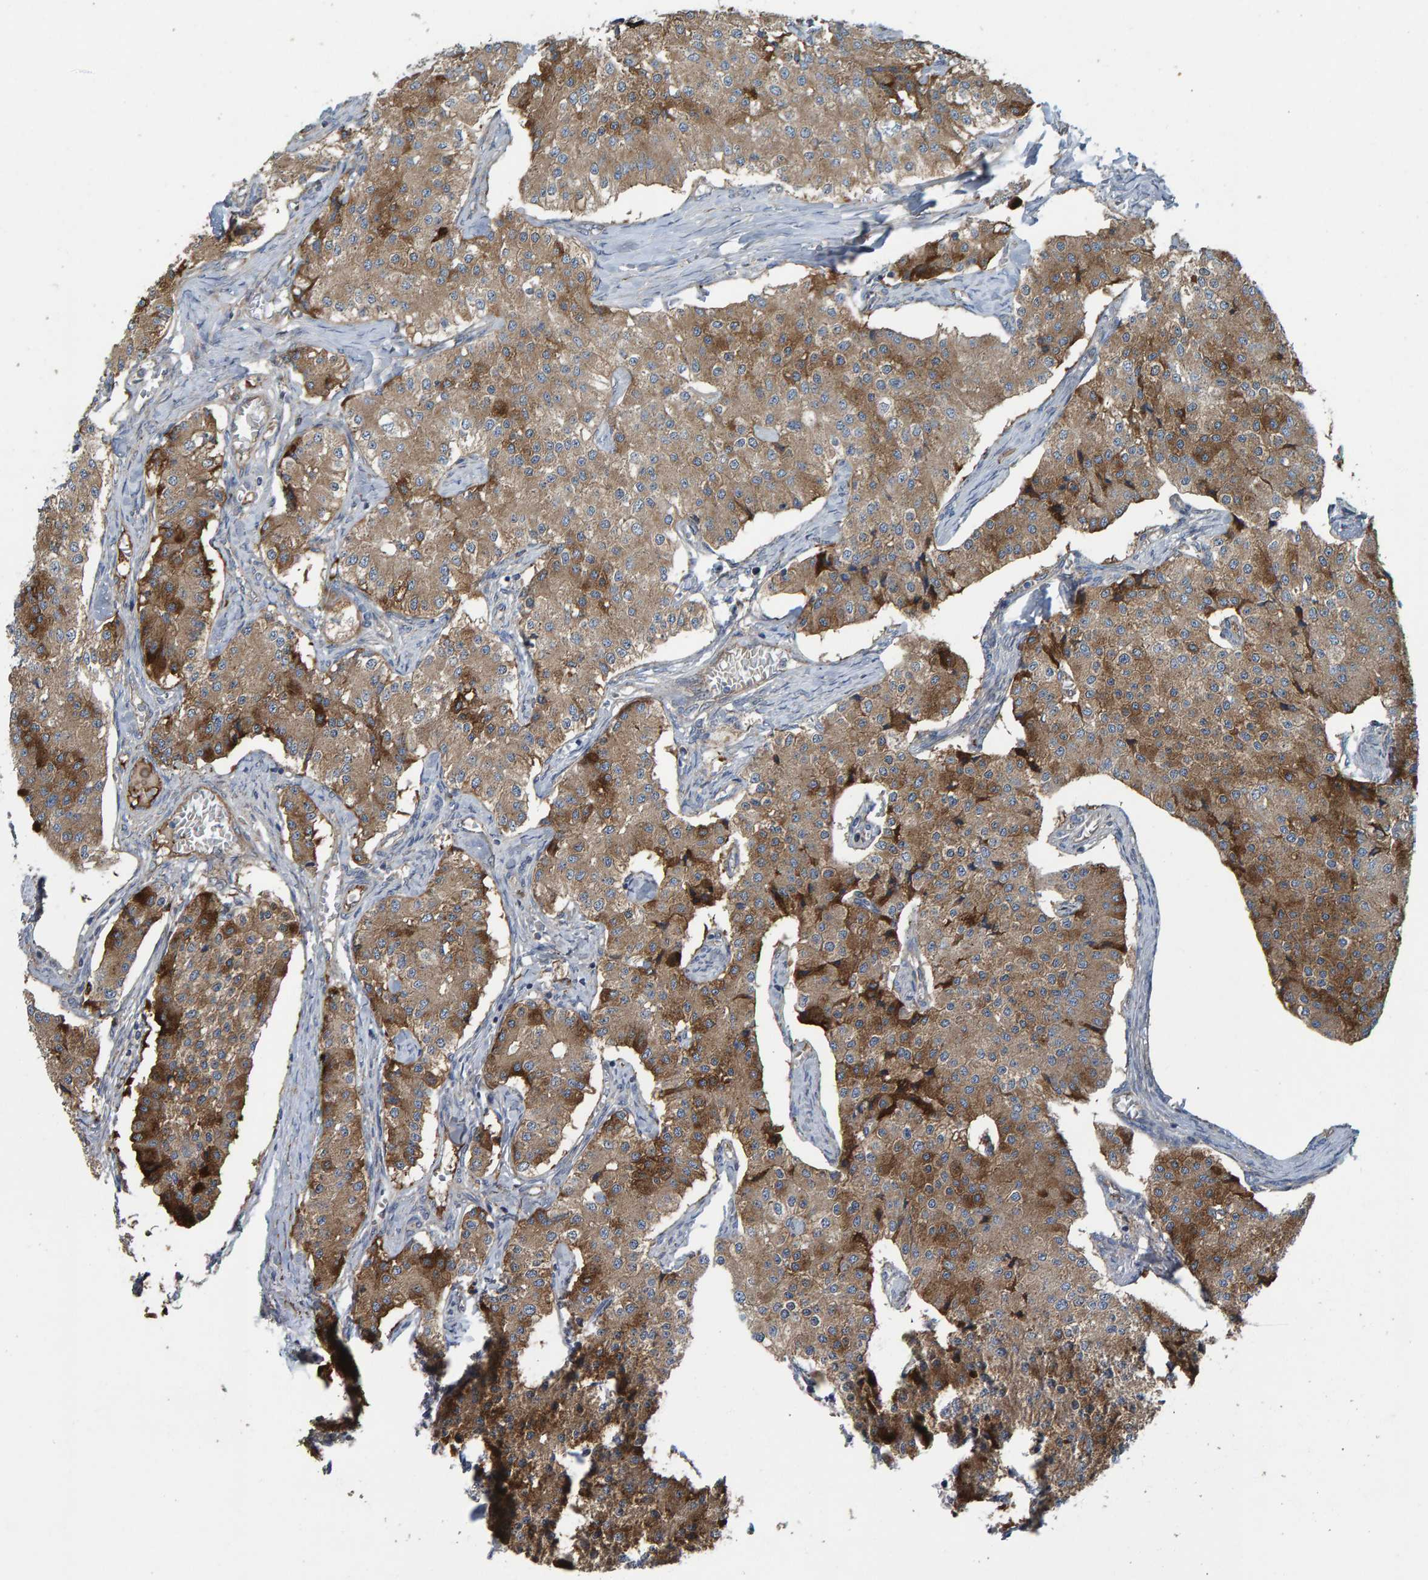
{"staining": {"intensity": "moderate", "quantity": ">75%", "location": "cytoplasmic/membranous"}, "tissue": "carcinoid", "cell_type": "Tumor cells", "image_type": "cancer", "snomed": [{"axis": "morphology", "description": "Carcinoid, malignant, NOS"}, {"axis": "topography", "description": "Colon"}], "caption": "Immunohistochemical staining of human carcinoid (malignant) displays medium levels of moderate cytoplasmic/membranous expression in about >75% of tumor cells. (DAB = brown stain, brightfield microscopy at high magnification).", "gene": "LRSAM1", "patient": {"sex": "female", "age": 52}}